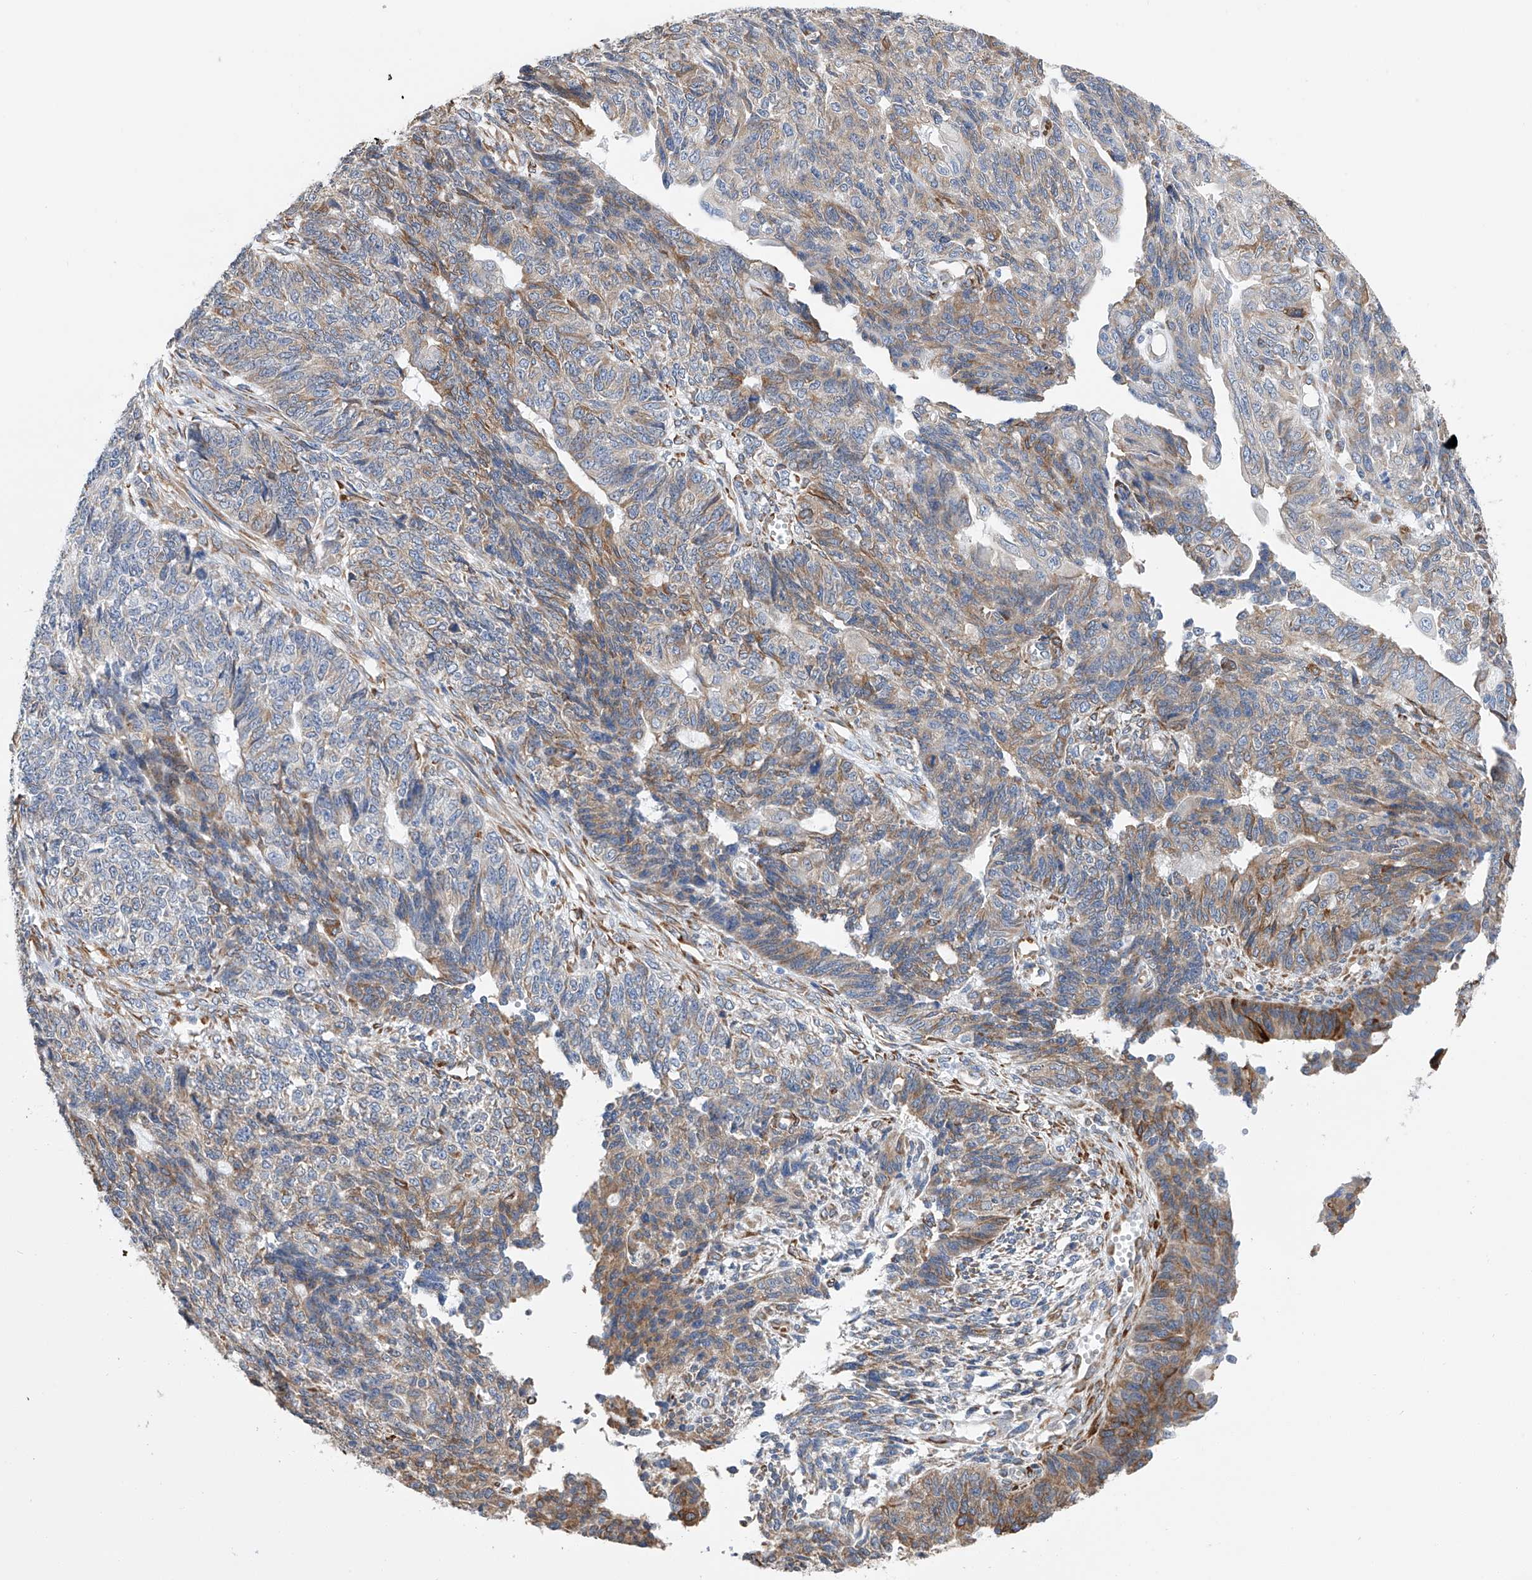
{"staining": {"intensity": "moderate", "quantity": "25%-75%", "location": "cytoplasmic/membranous"}, "tissue": "endometrial cancer", "cell_type": "Tumor cells", "image_type": "cancer", "snomed": [{"axis": "morphology", "description": "Adenocarcinoma, NOS"}, {"axis": "topography", "description": "Endometrium"}], "caption": "The photomicrograph exhibits immunohistochemical staining of endometrial cancer. There is moderate cytoplasmic/membranous staining is appreciated in about 25%-75% of tumor cells.", "gene": "PDIA5", "patient": {"sex": "female", "age": 32}}